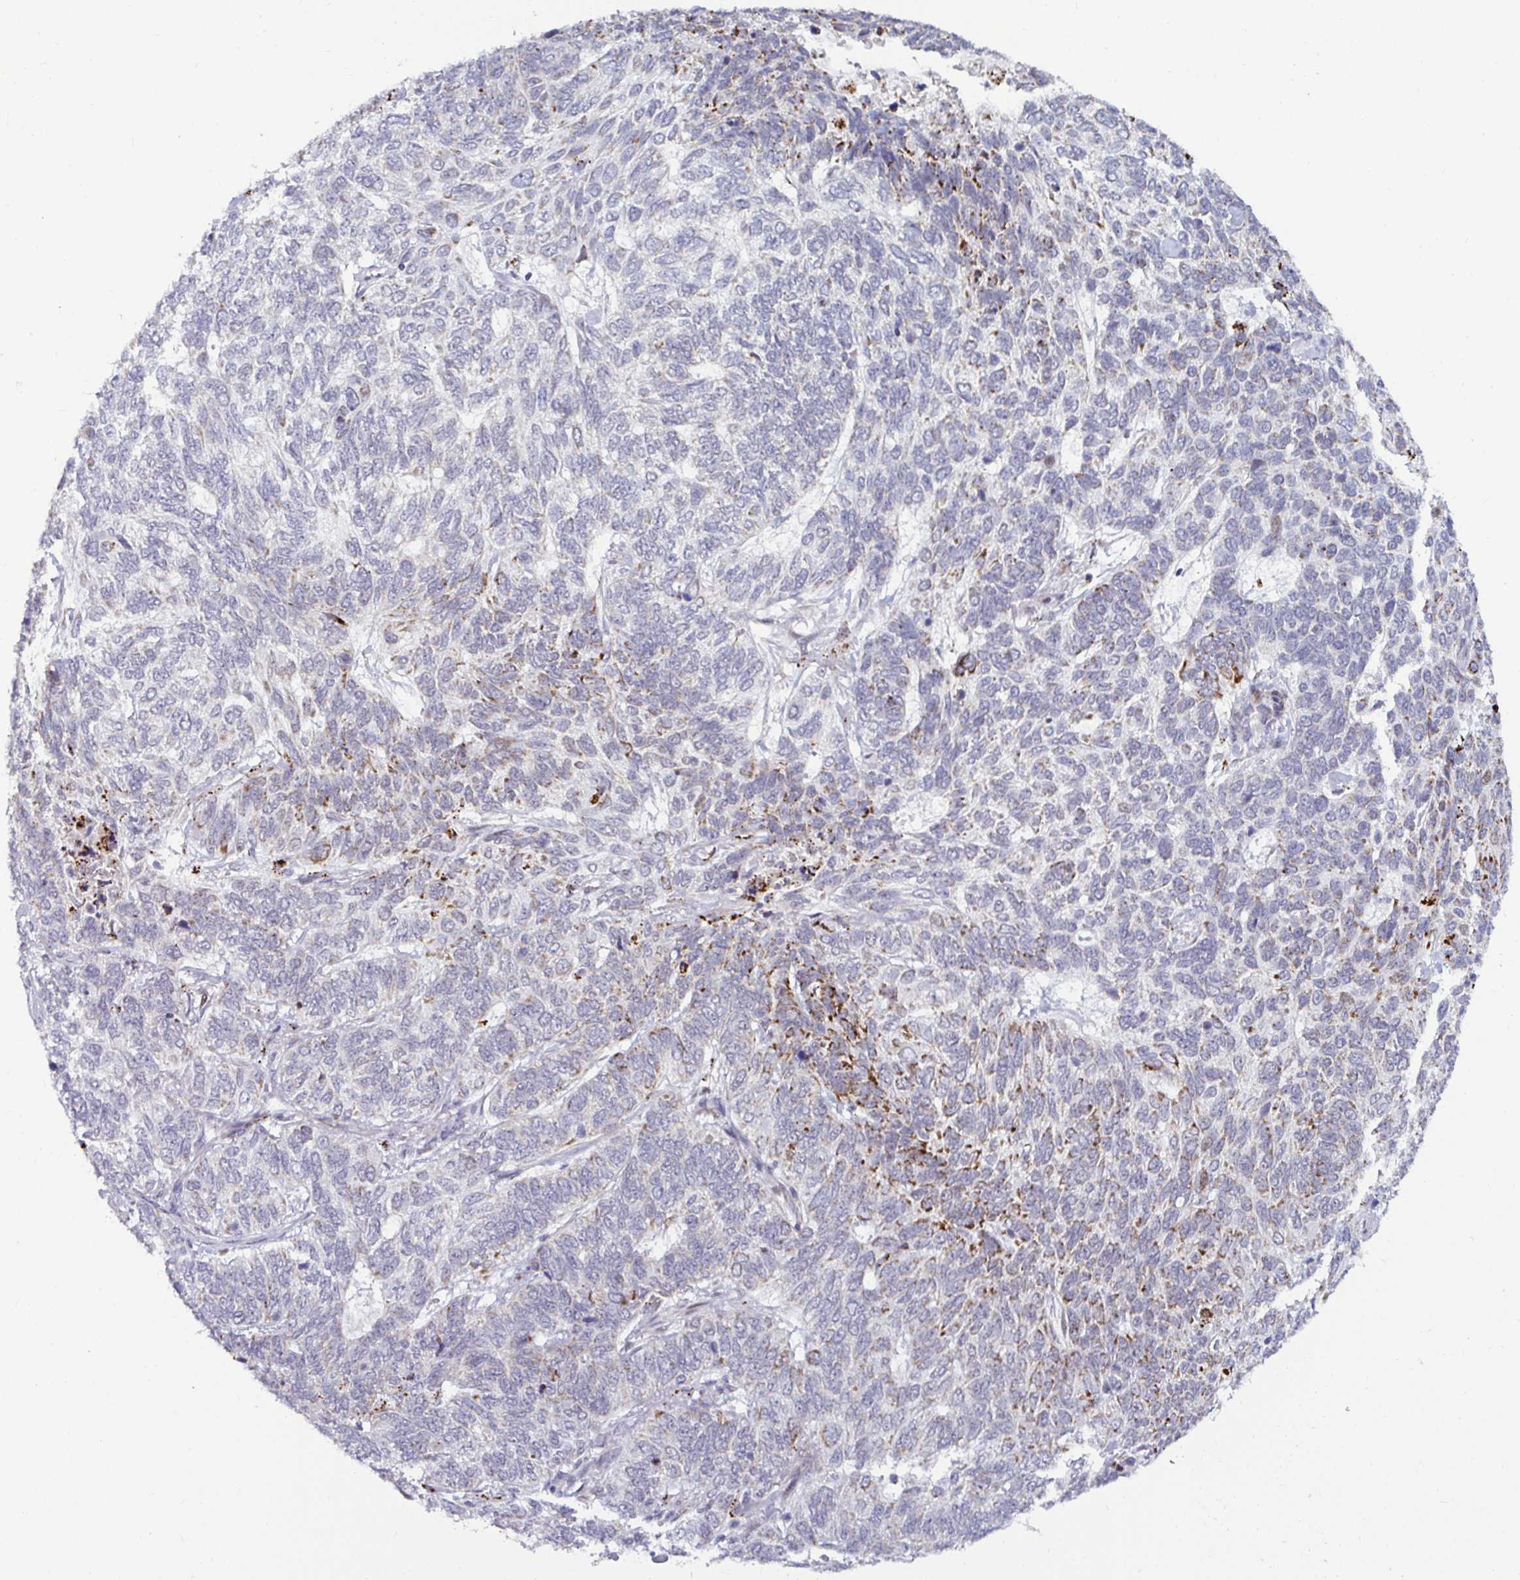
{"staining": {"intensity": "moderate", "quantity": "25%-75%", "location": "cytoplasmic/membranous"}, "tissue": "skin cancer", "cell_type": "Tumor cells", "image_type": "cancer", "snomed": [{"axis": "morphology", "description": "Basal cell carcinoma"}, {"axis": "topography", "description": "Skin"}], "caption": "This image shows basal cell carcinoma (skin) stained with IHC to label a protein in brown. The cytoplasmic/membranous of tumor cells show moderate positivity for the protein. Nuclei are counter-stained blue.", "gene": "DZIP1", "patient": {"sex": "female", "age": 65}}